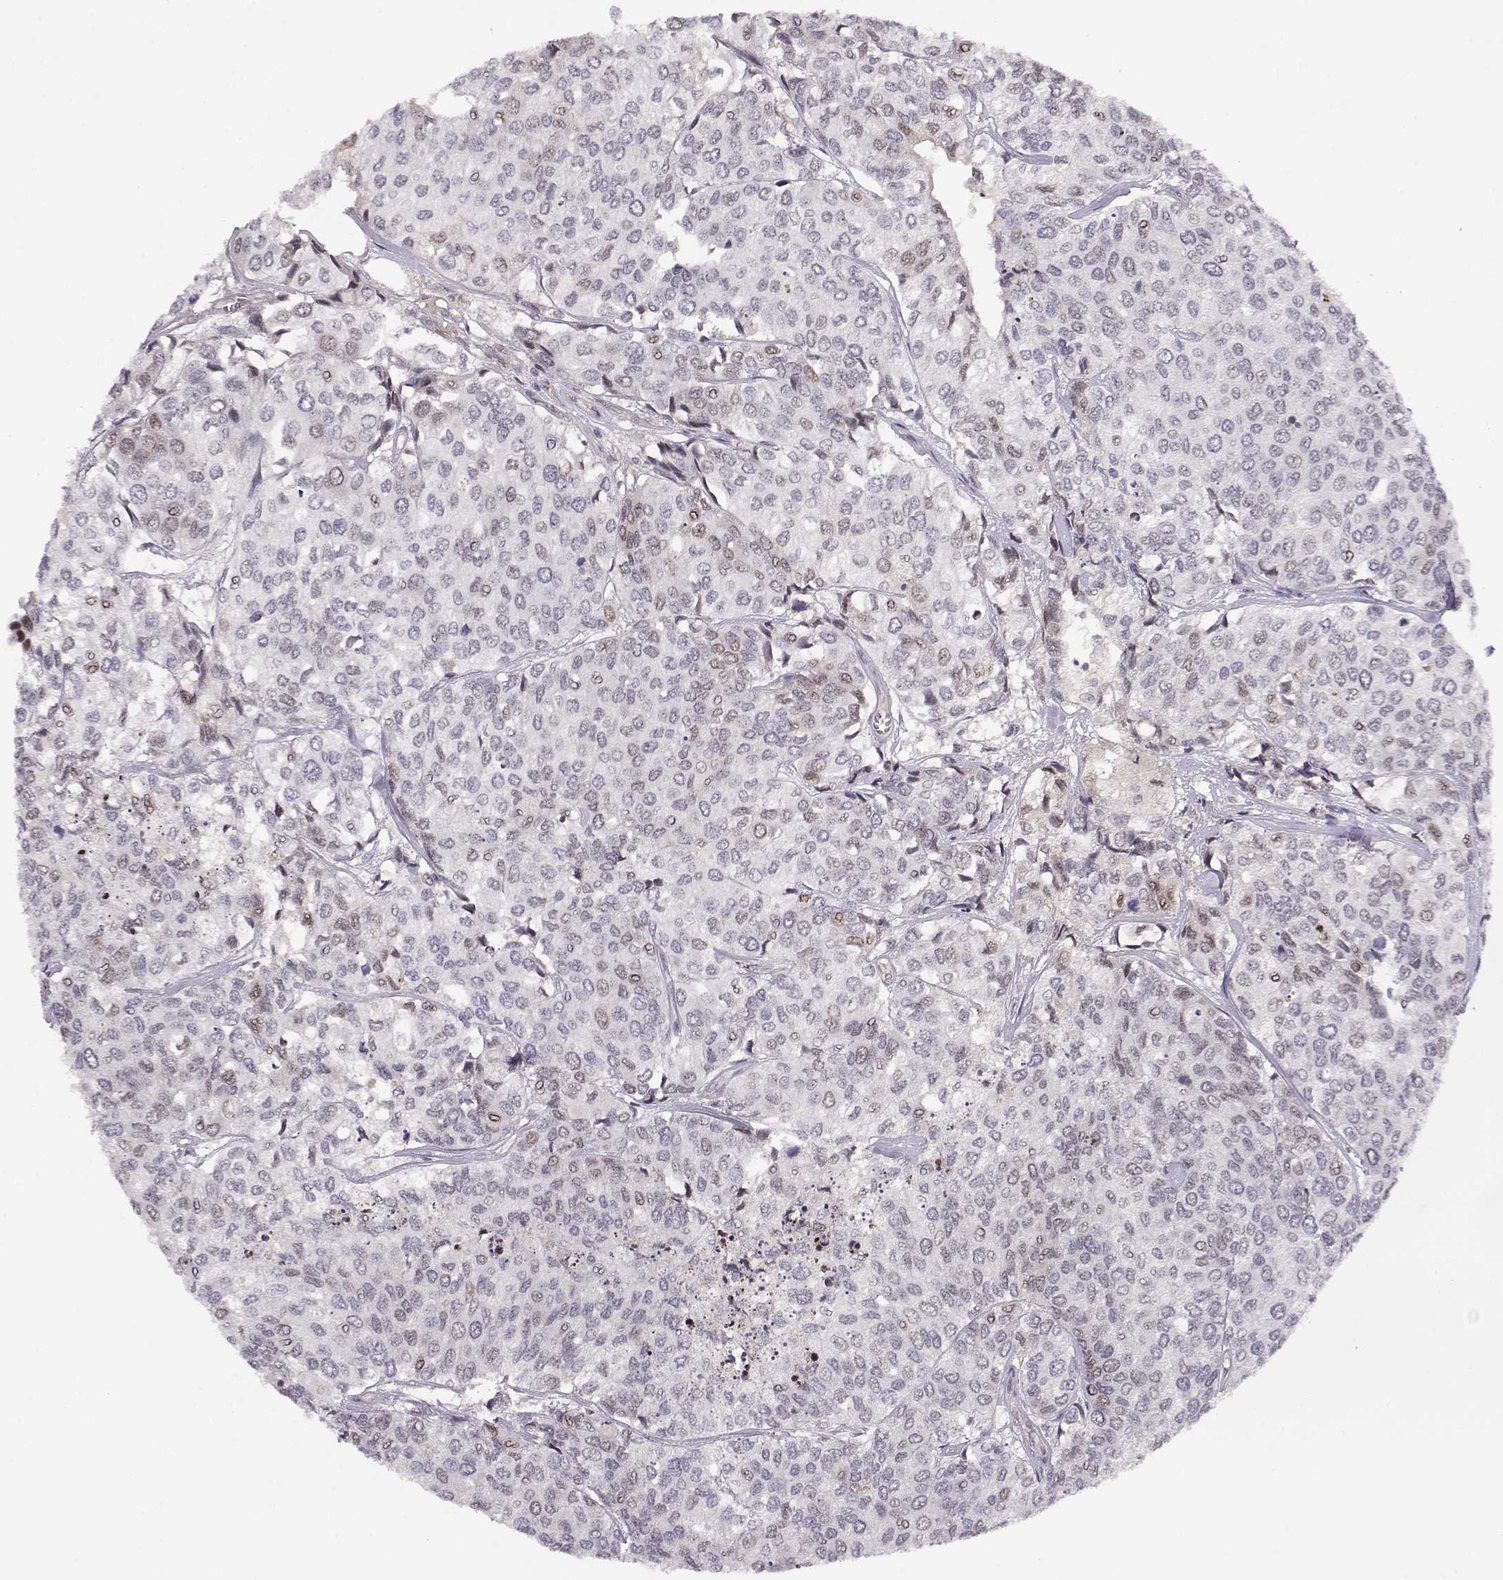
{"staining": {"intensity": "weak", "quantity": "<25%", "location": "nuclear"}, "tissue": "urothelial cancer", "cell_type": "Tumor cells", "image_type": "cancer", "snomed": [{"axis": "morphology", "description": "Urothelial carcinoma, High grade"}, {"axis": "topography", "description": "Urinary bladder"}], "caption": "Urothelial cancer stained for a protein using immunohistochemistry (IHC) displays no expression tumor cells.", "gene": "CIR1", "patient": {"sex": "male", "age": 73}}